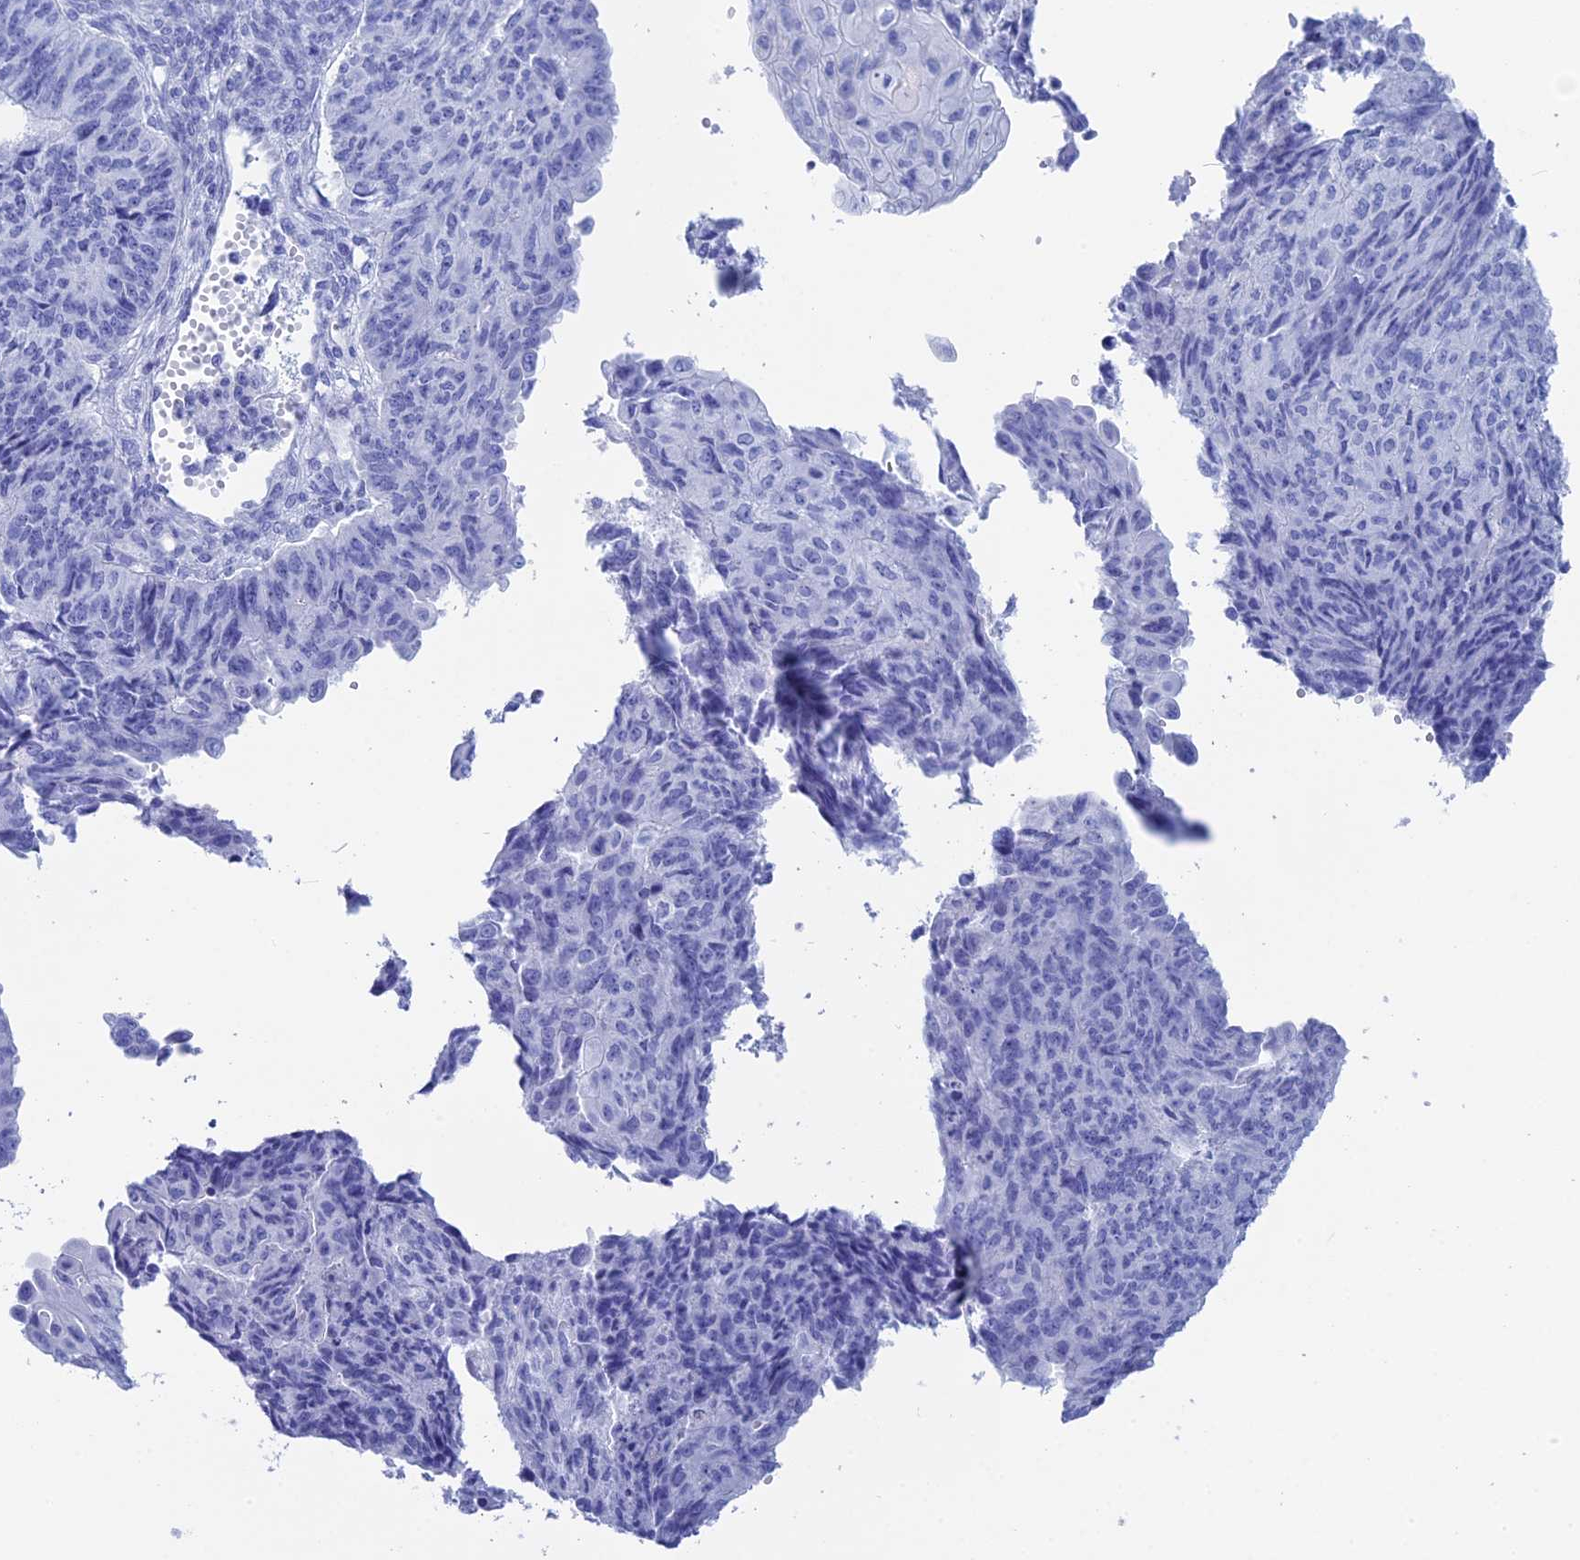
{"staining": {"intensity": "negative", "quantity": "none", "location": "none"}, "tissue": "endometrial cancer", "cell_type": "Tumor cells", "image_type": "cancer", "snomed": [{"axis": "morphology", "description": "Adenocarcinoma, NOS"}, {"axis": "topography", "description": "Endometrium"}], "caption": "Tumor cells show no significant expression in adenocarcinoma (endometrial). (Brightfield microscopy of DAB (3,3'-diaminobenzidine) immunohistochemistry at high magnification).", "gene": "TEX101", "patient": {"sex": "female", "age": 32}}